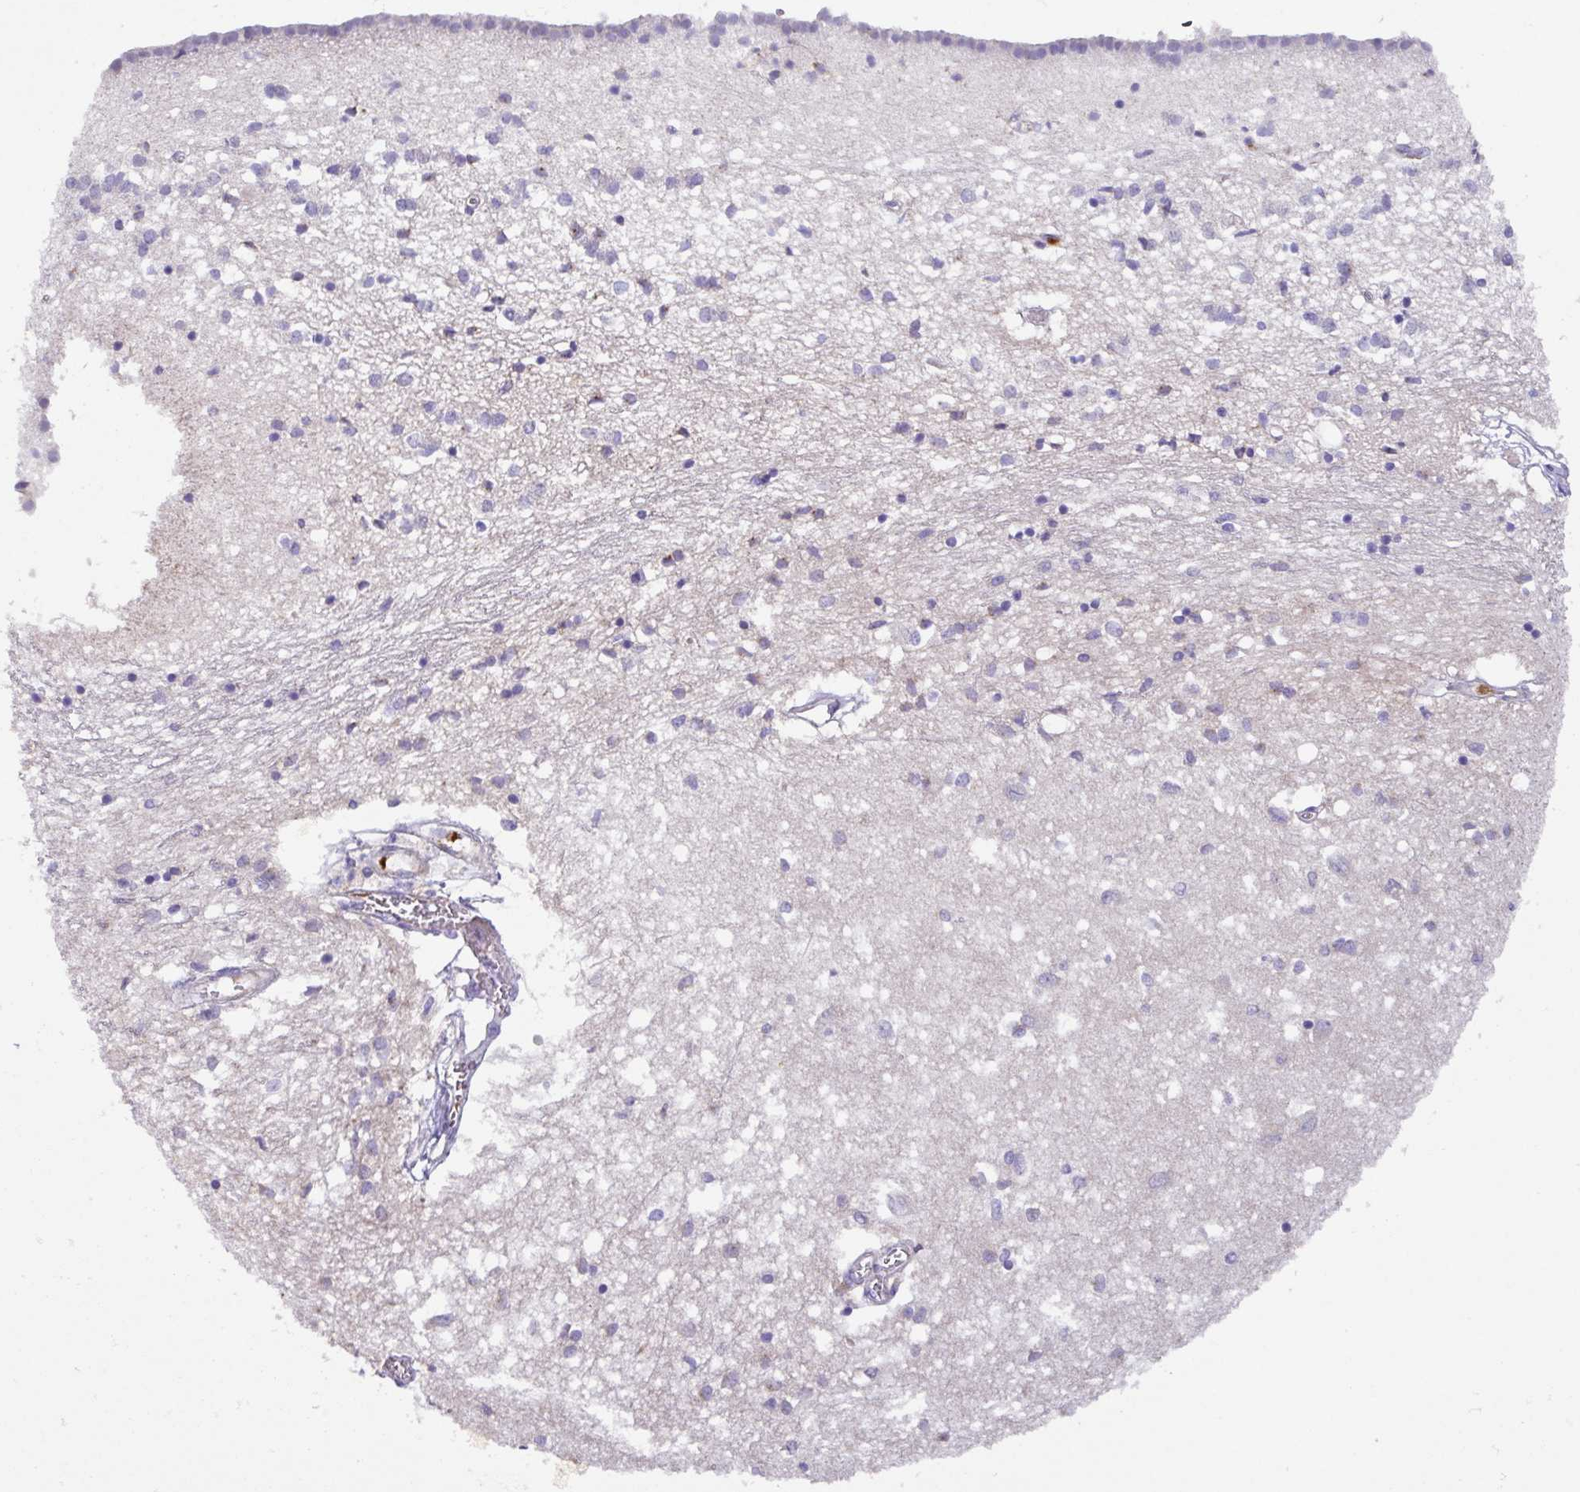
{"staining": {"intensity": "negative", "quantity": "none", "location": "none"}, "tissue": "caudate", "cell_type": "Glial cells", "image_type": "normal", "snomed": [{"axis": "morphology", "description": "Normal tissue, NOS"}, {"axis": "topography", "description": "Lateral ventricle wall"}], "caption": "This is an IHC histopathology image of normal human caudate. There is no staining in glial cells.", "gene": "CRISP3", "patient": {"sex": "male", "age": 70}}